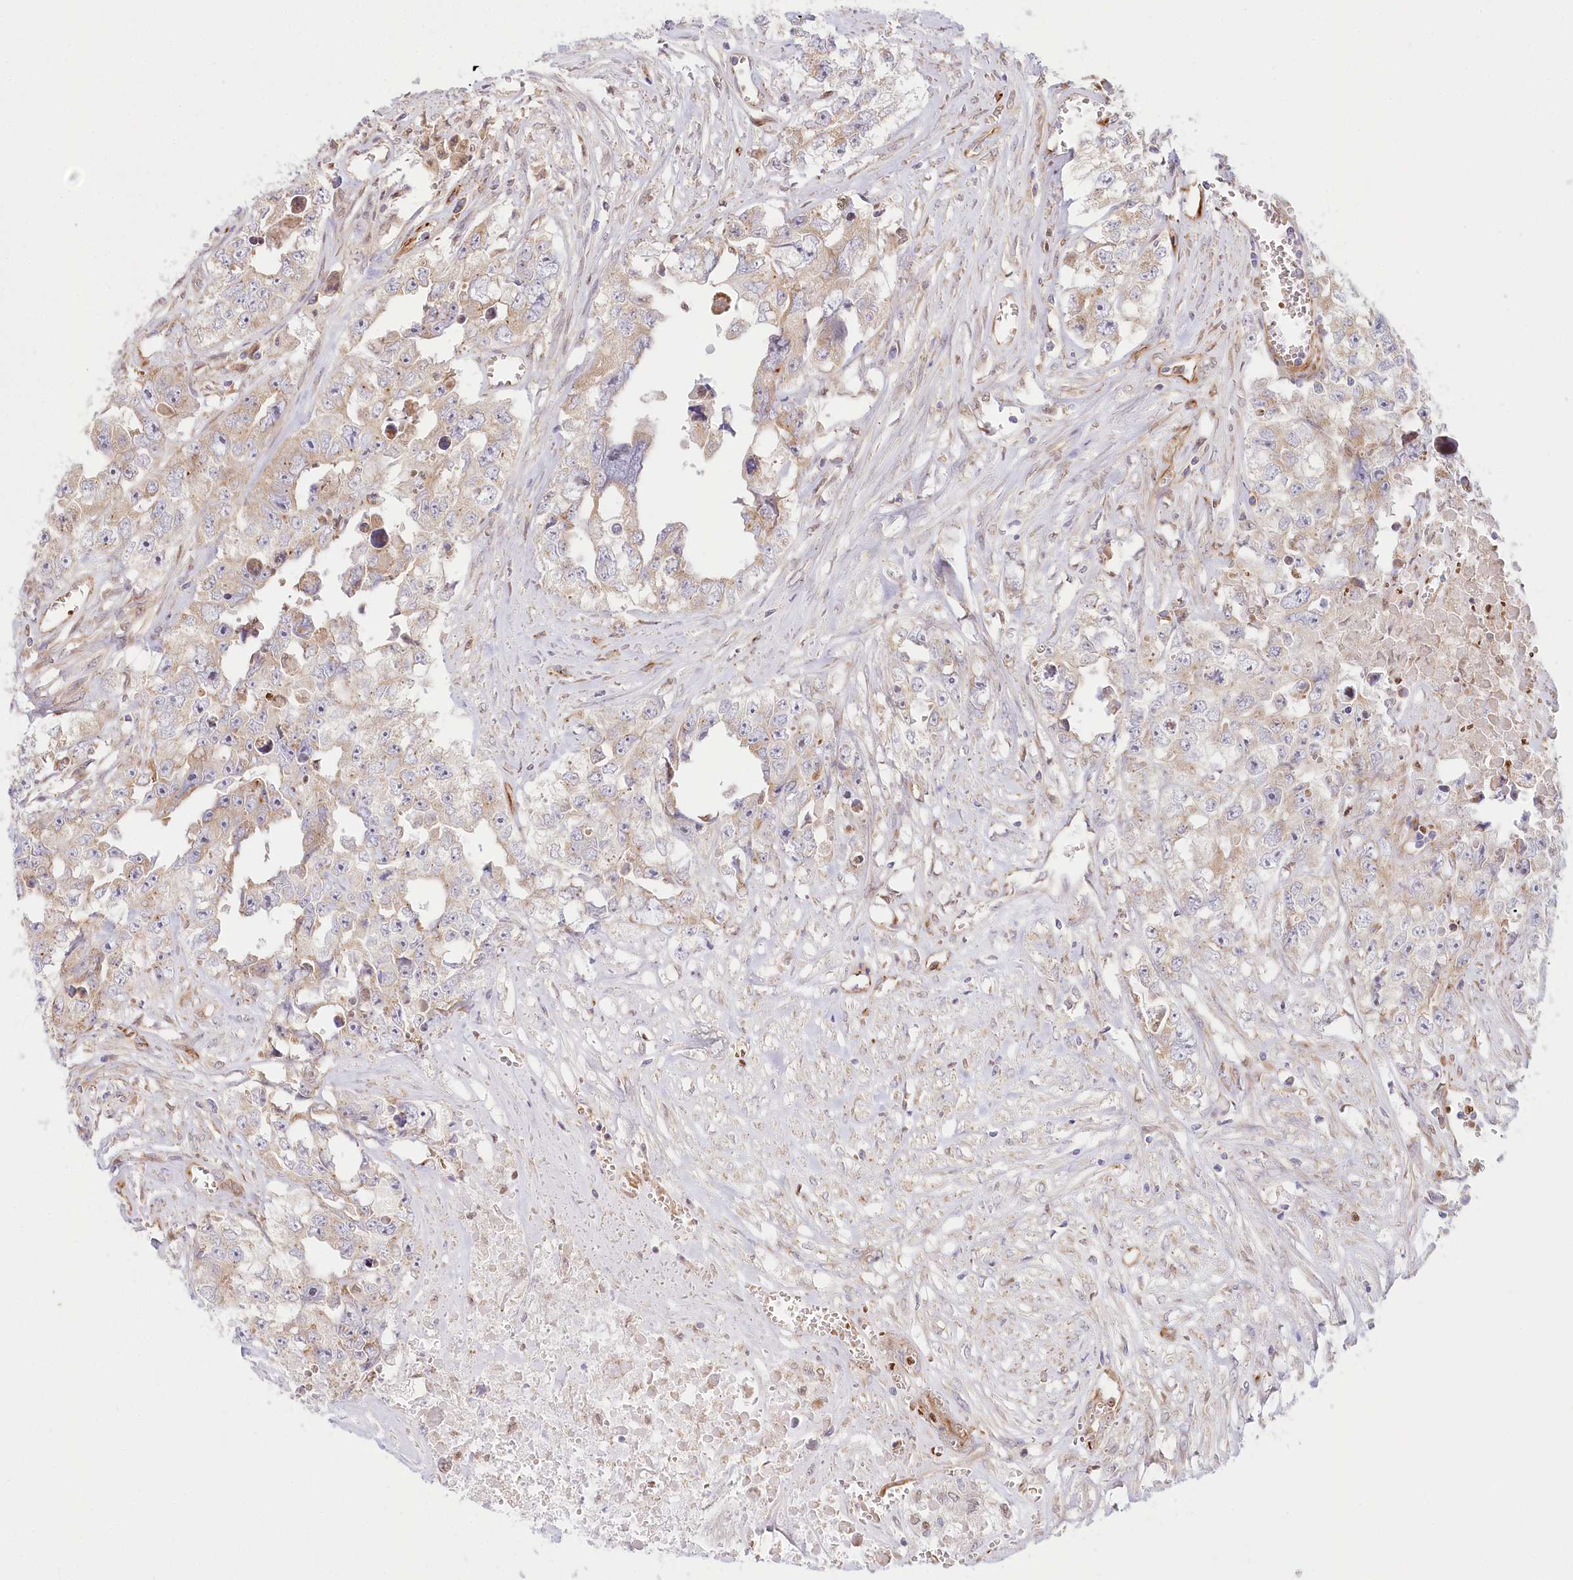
{"staining": {"intensity": "weak", "quantity": "<25%", "location": "cytoplasmic/membranous"}, "tissue": "testis cancer", "cell_type": "Tumor cells", "image_type": "cancer", "snomed": [{"axis": "morphology", "description": "Seminoma, NOS"}, {"axis": "morphology", "description": "Carcinoma, Embryonal, NOS"}, {"axis": "topography", "description": "Testis"}], "caption": "The immunohistochemistry (IHC) image has no significant expression in tumor cells of testis cancer tissue.", "gene": "COMMD3", "patient": {"sex": "male", "age": 43}}